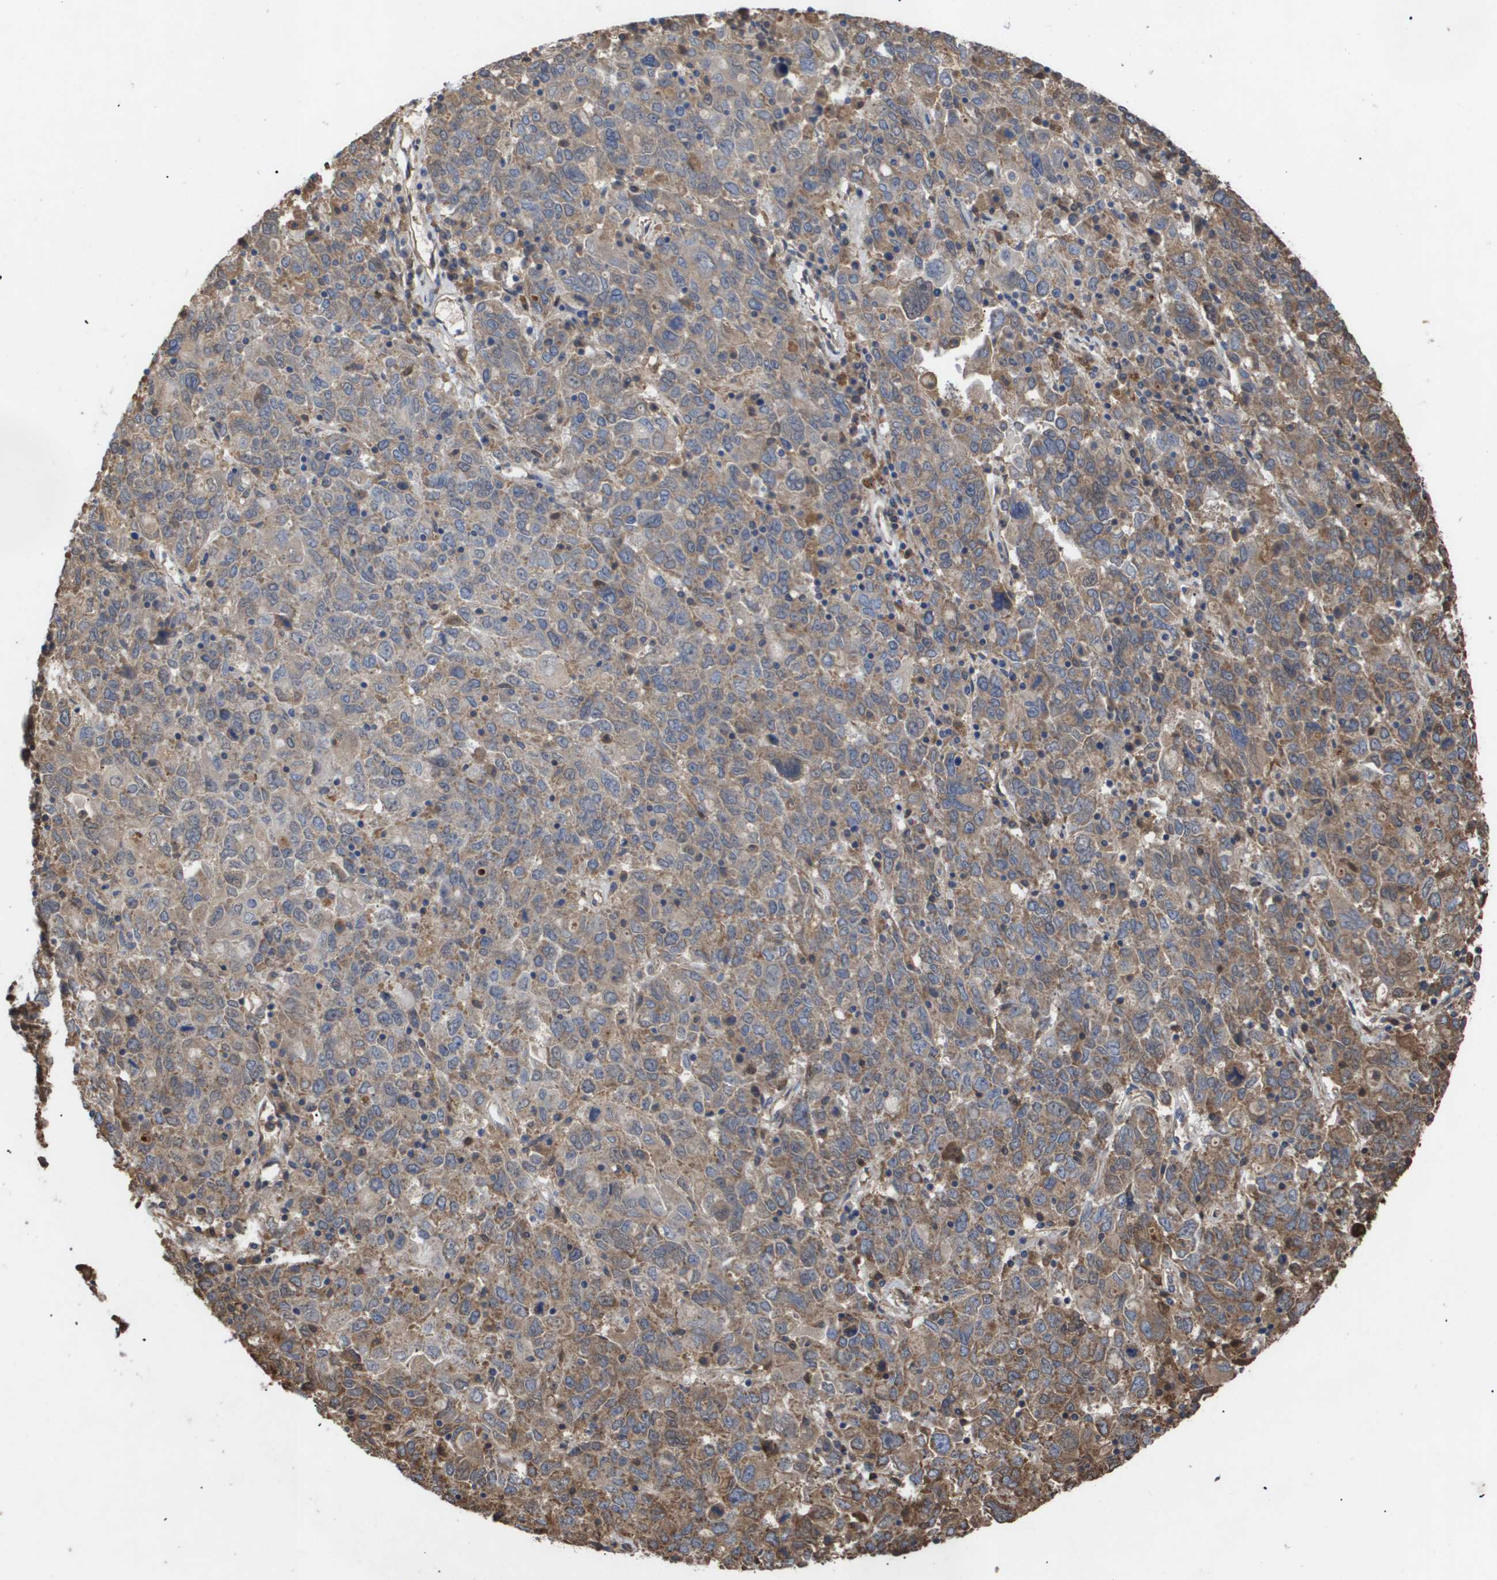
{"staining": {"intensity": "moderate", "quantity": ">75%", "location": "cytoplasmic/membranous"}, "tissue": "ovarian cancer", "cell_type": "Tumor cells", "image_type": "cancer", "snomed": [{"axis": "morphology", "description": "Carcinoma, endometroid"}, {"axis": "topography", "description": "Ovary"}], "caption": "Ovarian cancer (endometroid carcinoma) stained with DAB immunohistochemistry shows medium levels of moderate cytoplasmic/membranous staining in about >75% of tumor cells. (DAB (3,3'-diaminobenzidine) IHC, brown staining for protein, blue staining for nuclei).", "gene": "TNS1", "patient": {"sex": "female", "age": 62}}